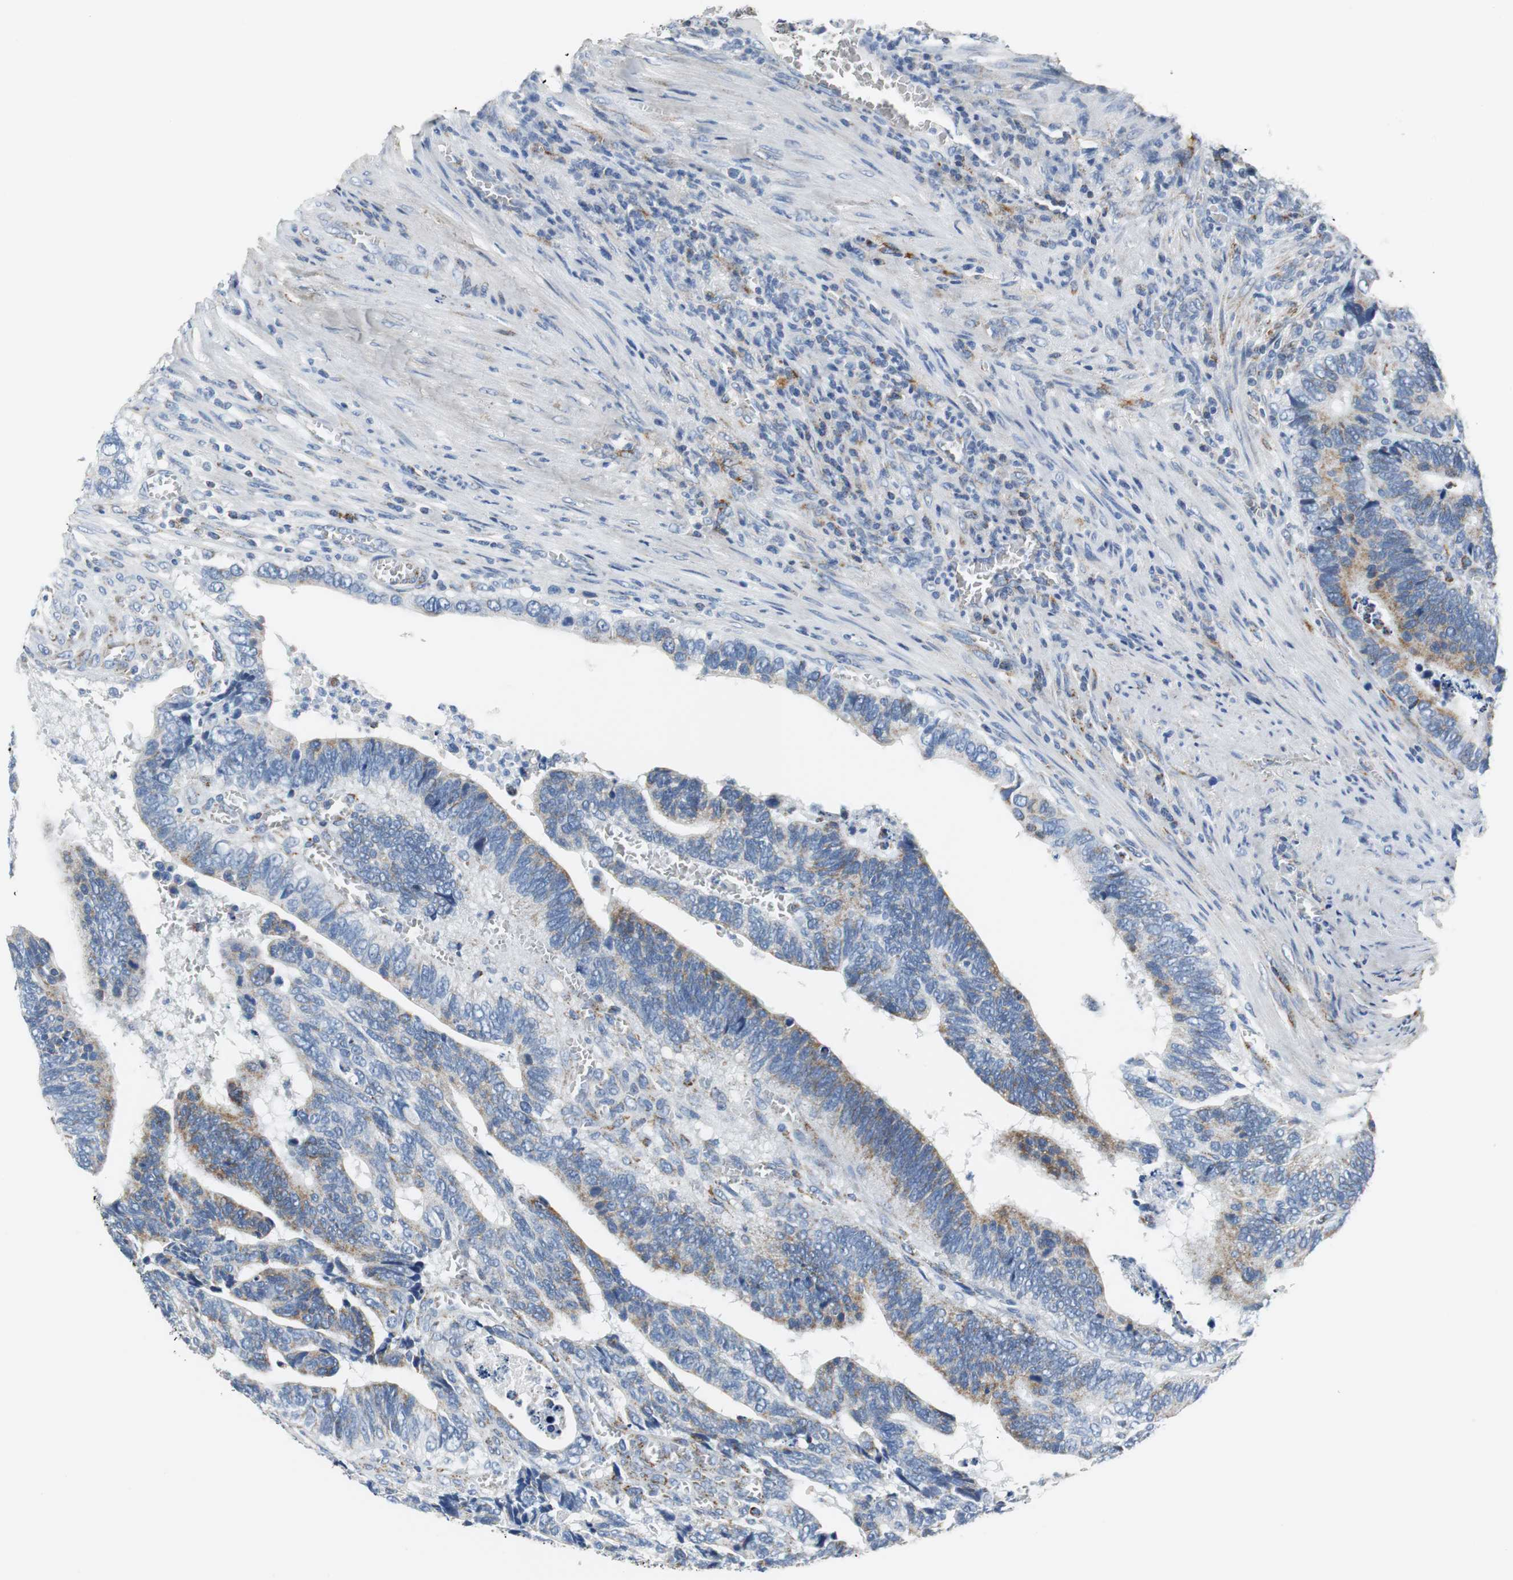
{"staining": {"intensity": "strong", "quantity": ">75%", "location": "cytoplasmic/membranous"}, "tissue": "colorectal cancer", "cell_type": "Tumor cells", "image_type": "cancer", "snomed": [{"axis": "morphology", "description": "Adenocarcinoma, NOS"}, {"axis": "topography", "description": "Colon"}], "caption": "DAB immunohistochemical staining of human adenocarcinoma (colorectal) reveals strong cytoplasmic/membranous protein expression in about >75% of tumor cells.", "gene": "C1QTNF7", "patient": {"sex": "male", "age": 72}}